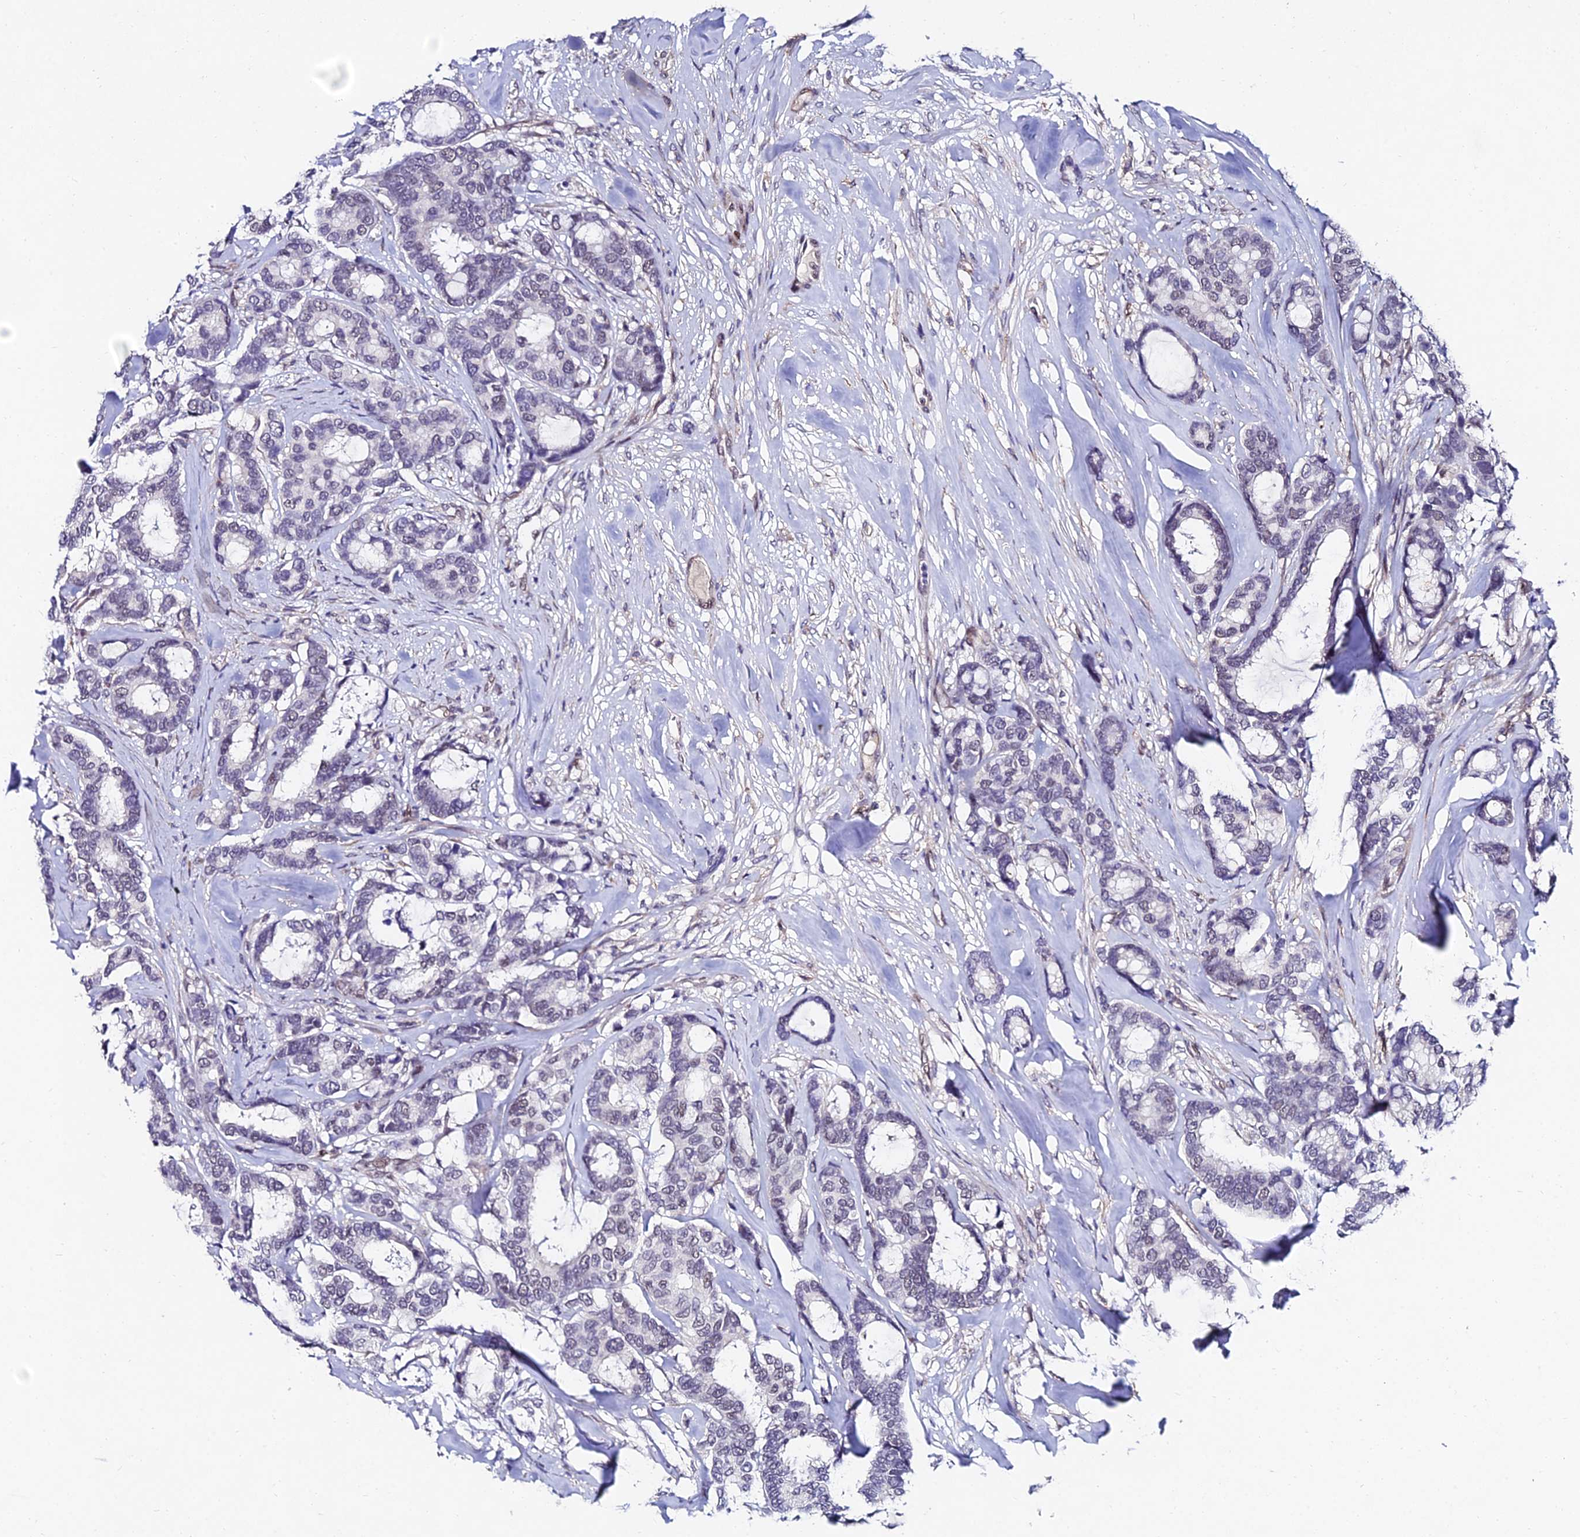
{"staining": {"intensity": "negative", "quantity": "none", "location": "none"}, "tissue": "breast cancer", "cell_type": "Tumor cells", "image_type": "cancer", "snomed": [{"axis": "morphology", "description": "Duct carcinoma"}, {"axis": "topography", "description": "Breast"}], "caption": "There is no significant positivity in tumor cells of invasive ductal carcinoma (breast).", "gene": "TRIM24", "patient": {"sex": "female", "age": 87}}